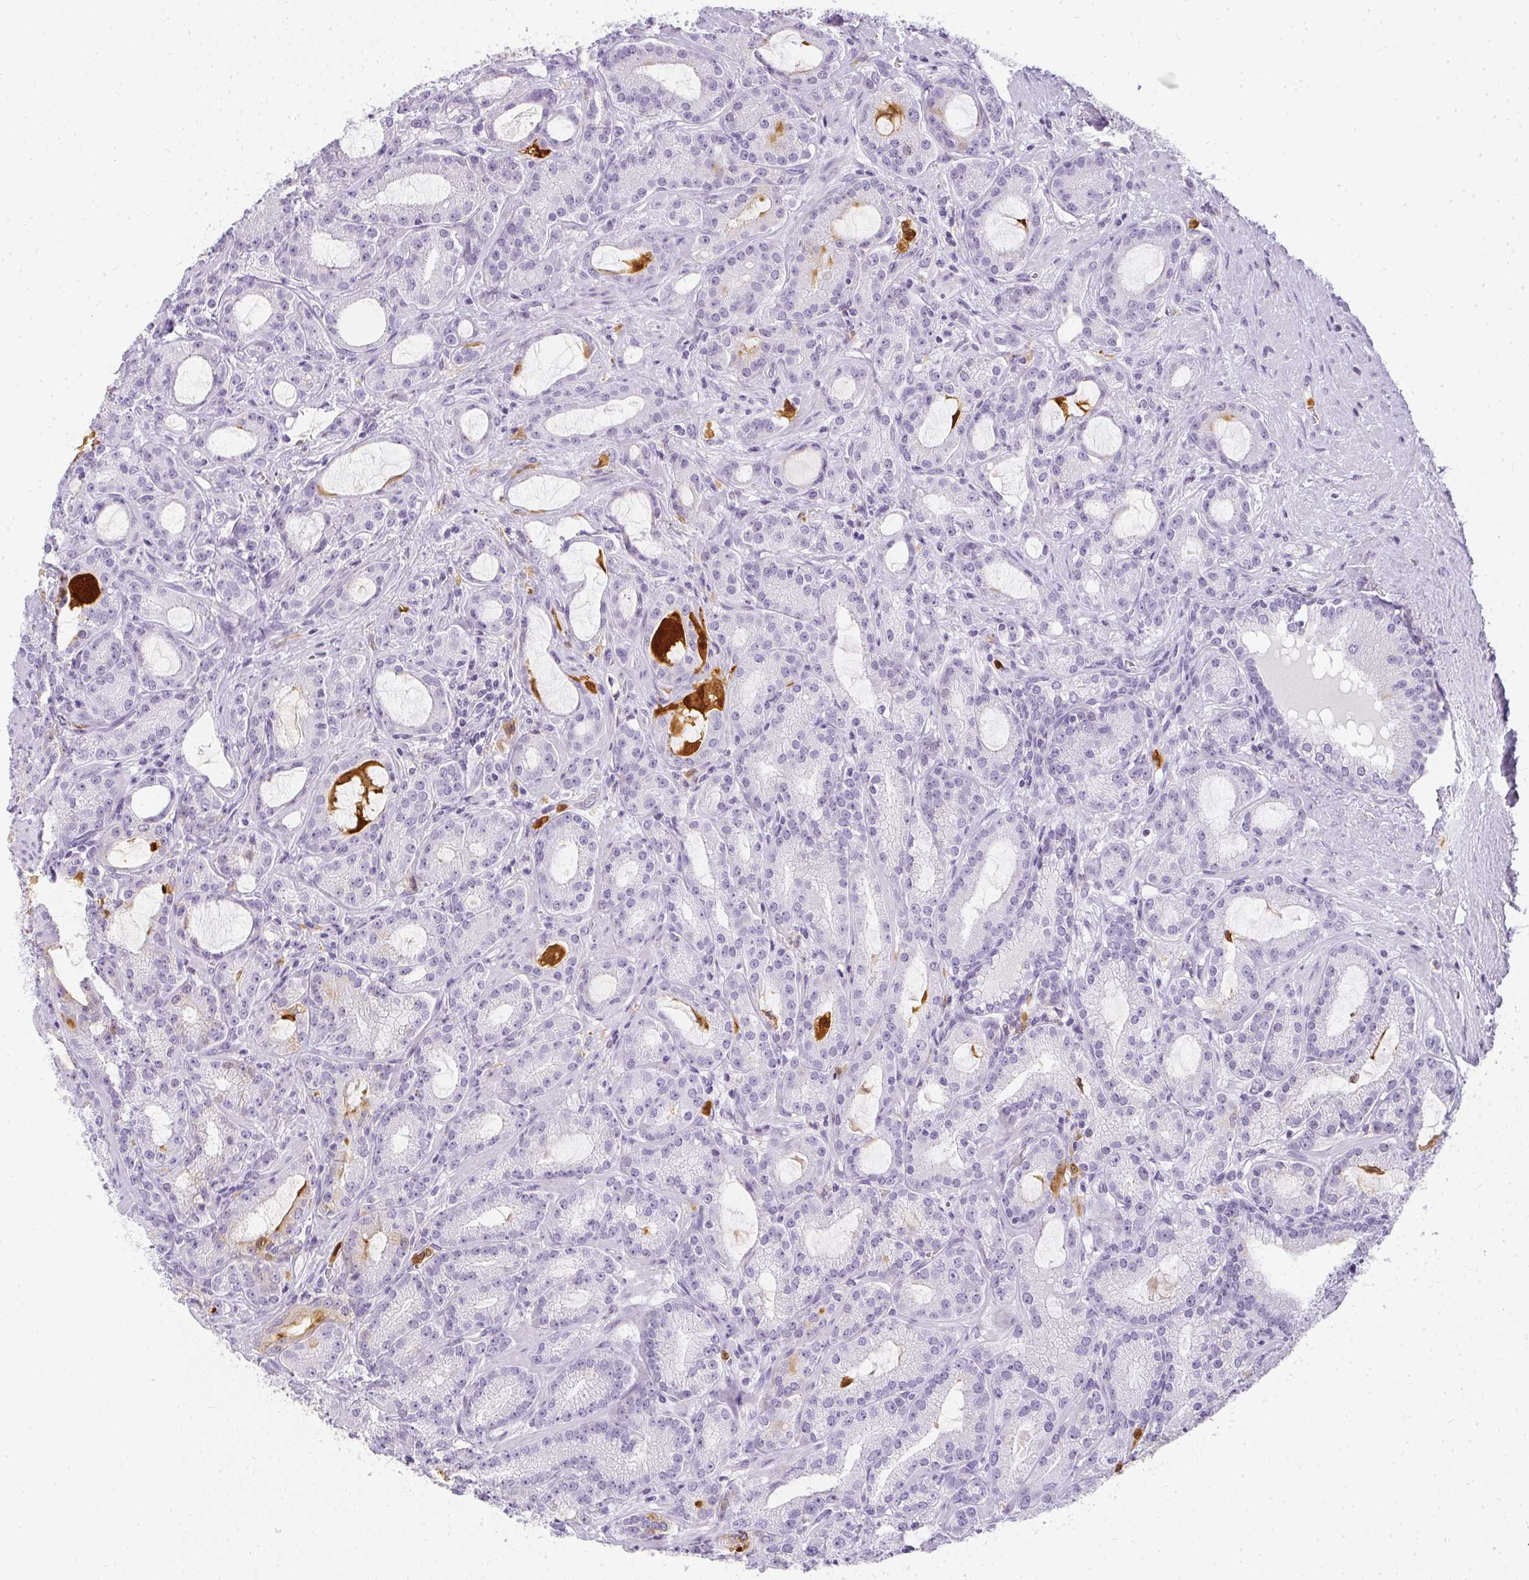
{"staining": {"intensity": "negative", "quantity": "none", "location": "none"}, "tissue": "prostate cancer", "cell_type": "Tumor cells", "image_type": "cancer", "snomed": [{"axis": "morphology", "description": "Adenocarcinoma, High grade"}, {"axis": "topography", "description": "Prostate"}], "caption": "There is no significant staining in tumor cells of prostate cancer (high-grade adenocarcinoma).", "gene": "HK3", "patient": {"sex": "male", "age": 65}}